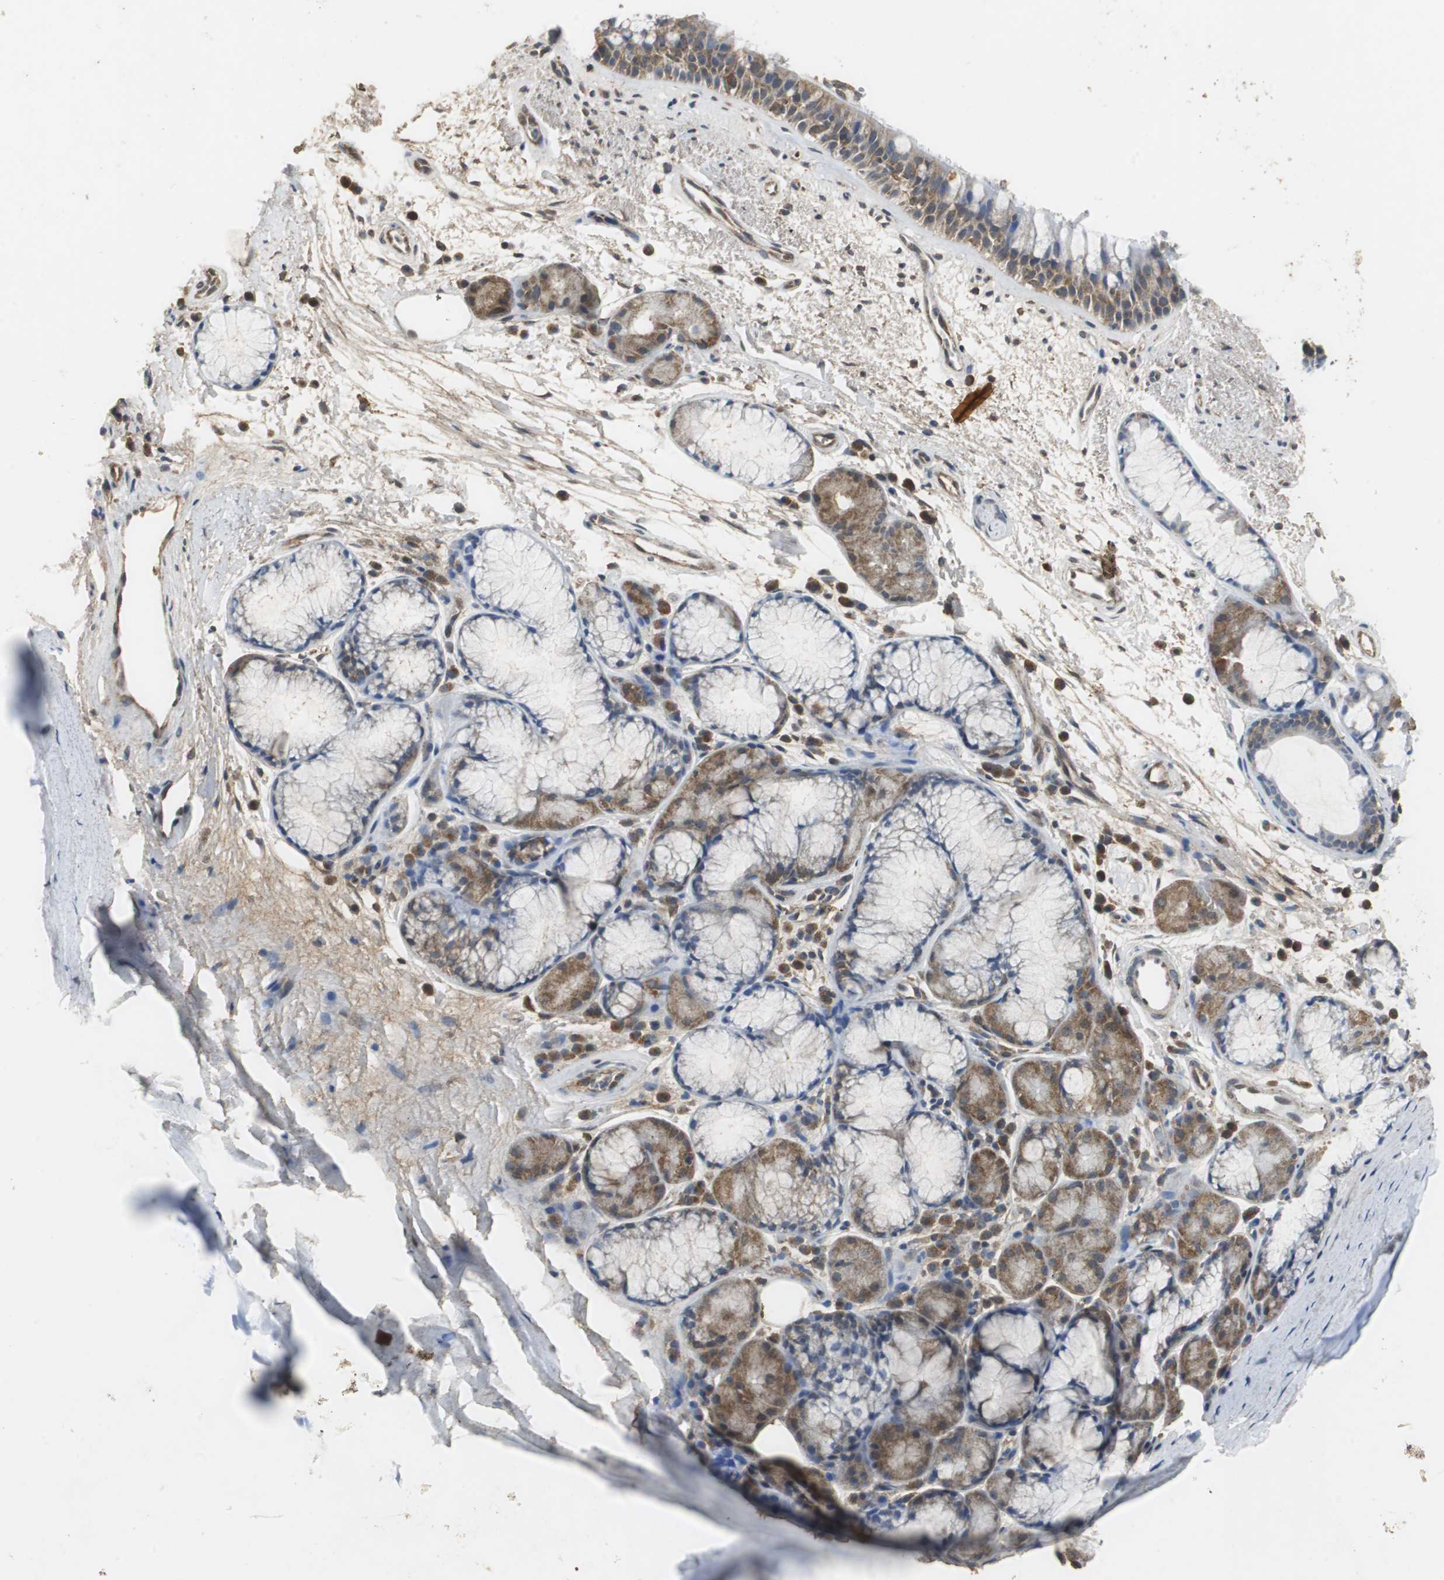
{"staining": {"intensity": "moderate", "quantity": "25%-75%", "location": "cytoplasmic/membranous"}, "tissue": "bronchus", "cell_type": "Respiratory epithelial cells", "image_type": "normal", "snomed": [{"axis": "morphology", "description": "Normal tissue, NOS"}, {"axis": "topography", "description": "Bronchus"}], "caption": "Bronchus stained with DAB (3,3'-diaminobenzidine) immunohistochemistry shows medium levels of moderate cytoplasmic/membranous expression in approximately 25%-75% of respiratory epithelial cells.", "gene": "VBP1", "patient": {"sex": "female", "age": 54}}